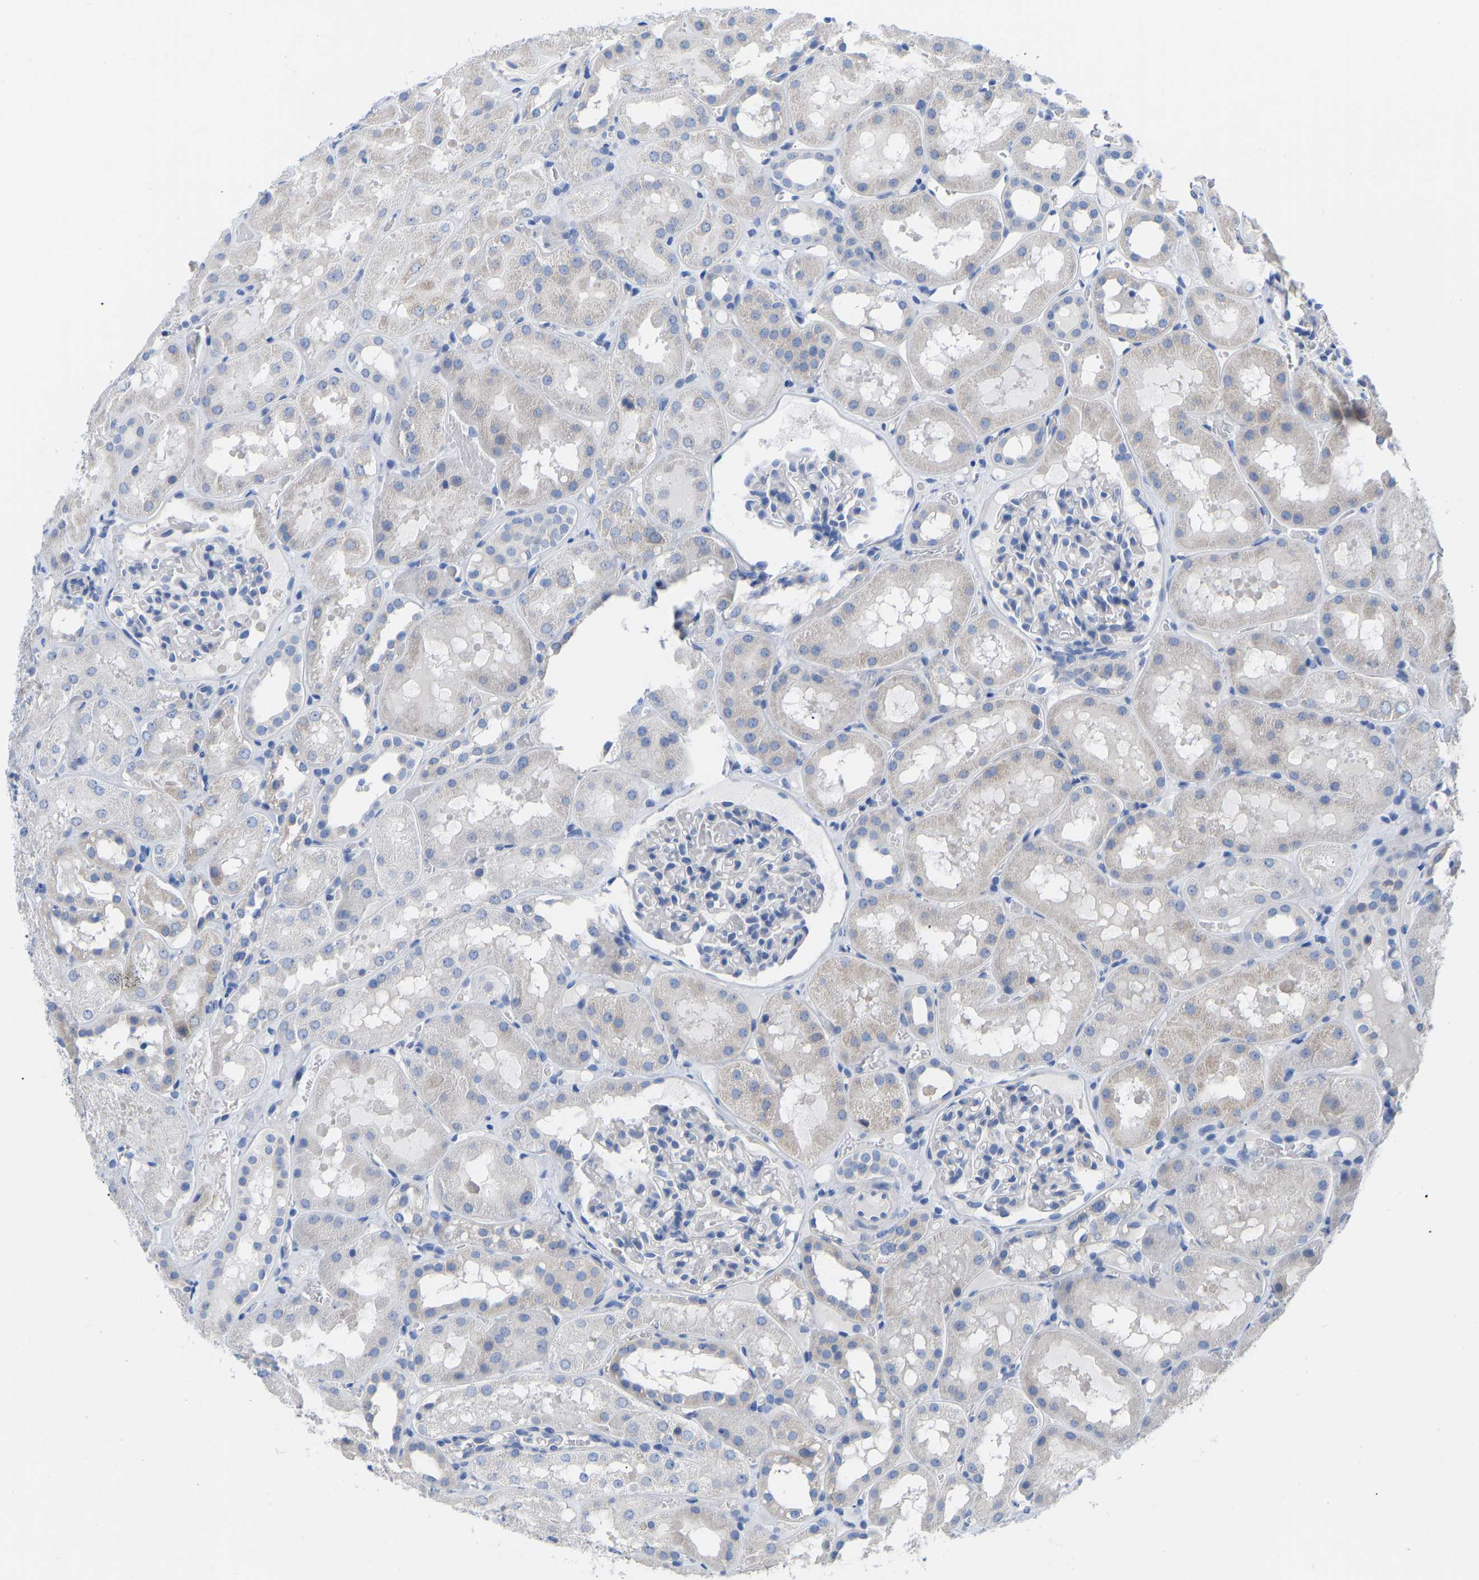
{"staining": {"intensity": "negative", "quantity": "none", "location": "none"}, "tissue": "kidney", "cell_type": "Cells in glomeruli", "image_type": "normal", "snomed": [{"axis": "morphology", "description": "Normal tissue, NOS"}, {"axis": "topography", "description": "Kidney"}, {"axis": "topography", "description": "Urinary bladder"}], "caption": "Immunohistochemistry of normal human kidney exhibits no expression in cells in glomeruli.", "gene": "OLIG2", "patient": {"sex": "male", "age": 16}}